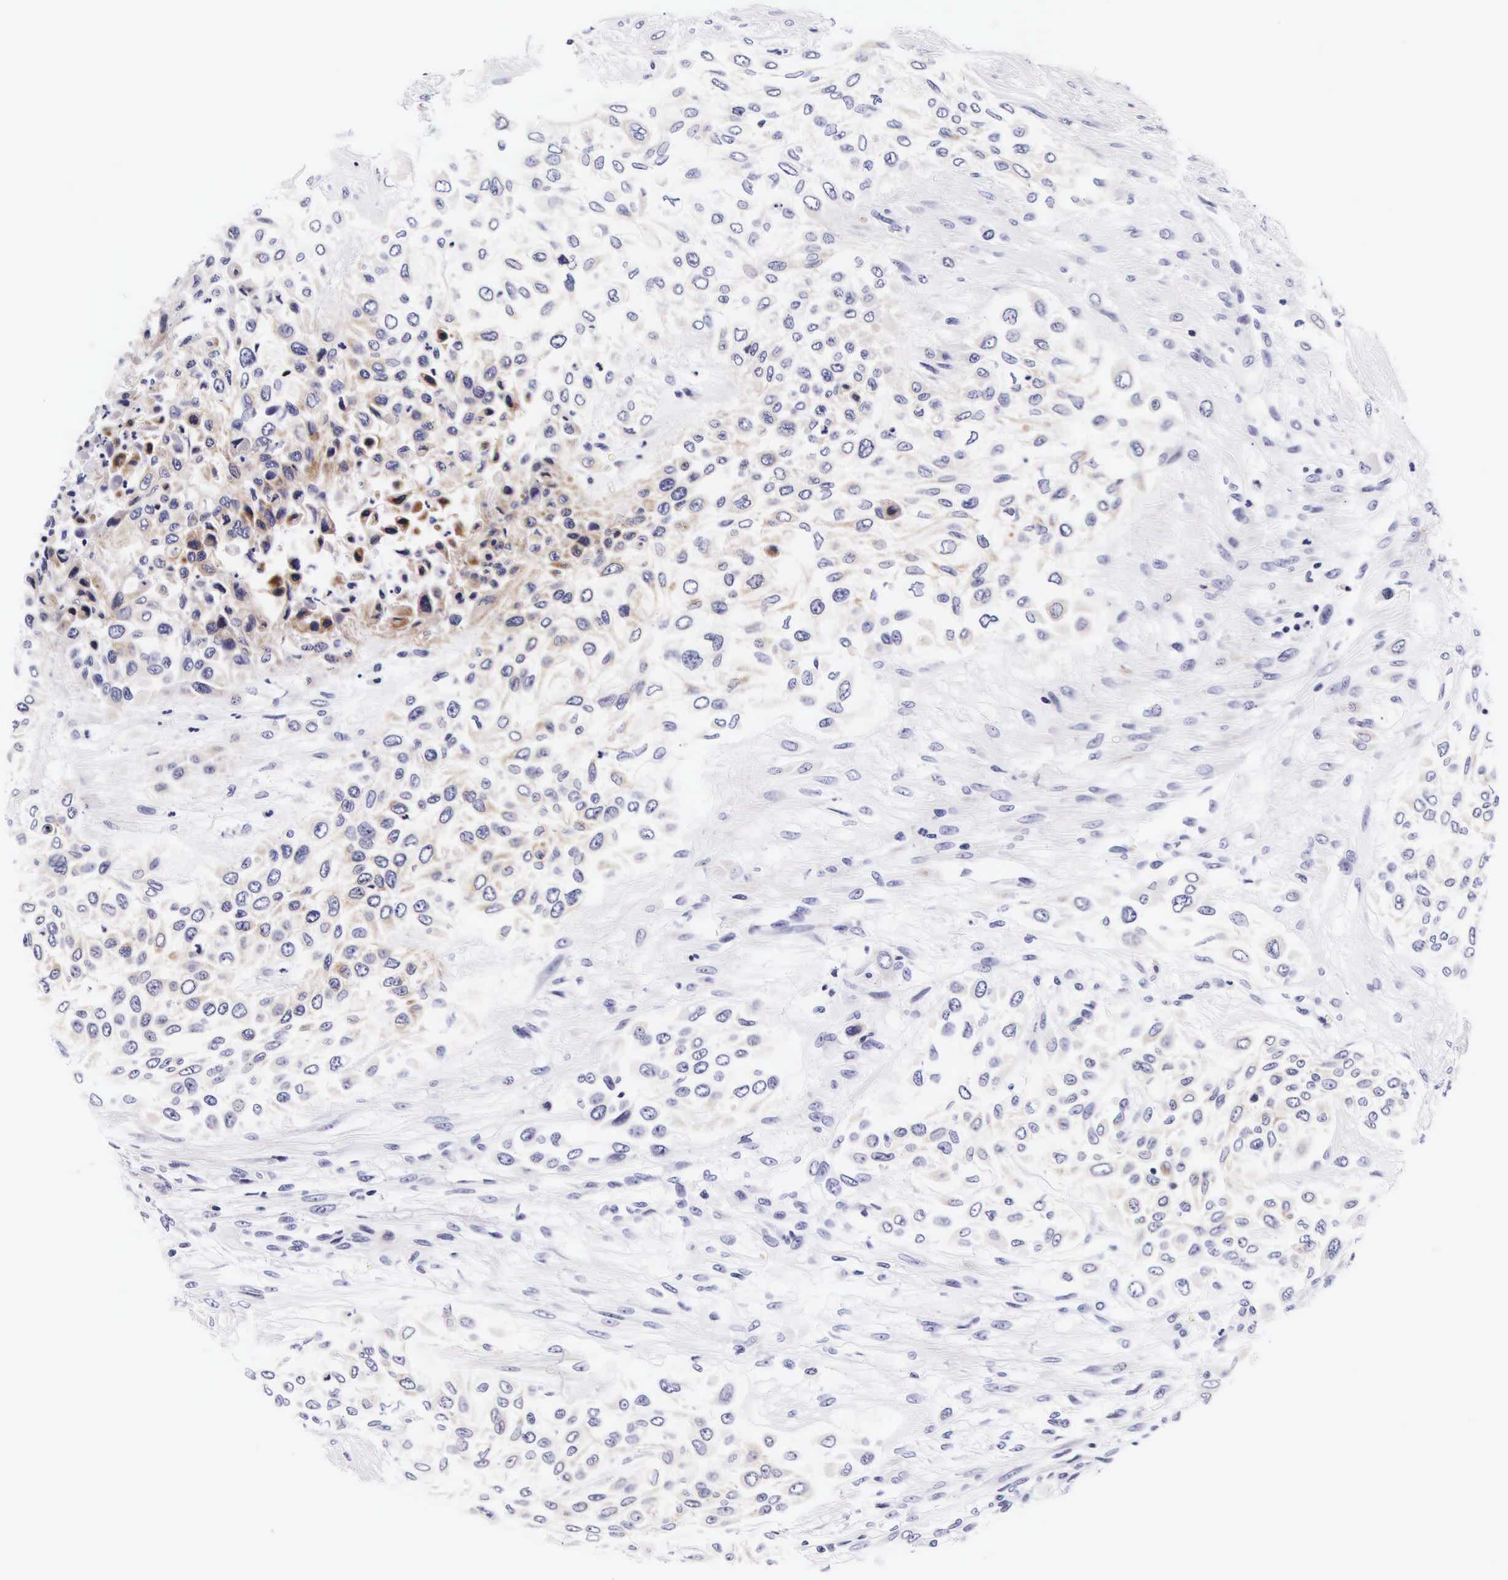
{"staining": {"intensity": "weak", "quantity": "<25%", "location": "cytoplasmic/membranous"}, "tissue": "urothelial cancer", "cell_type": "Tumor cells", "image_type": "cancer", "snomed": [{"axis": "morphology", "description": "Urothelial carcinoma, High grade"}, {"axis": "topography", "description": "Urinary bladder"}], "caption": "Immunohistochemistry photomicrograph of human urothelial carcinoma (high-grade) stained for a protein (brown), which displays no expression in tumor cells.", "gene": "UPRT", "patient": {"sex": "male", "age": 57}}